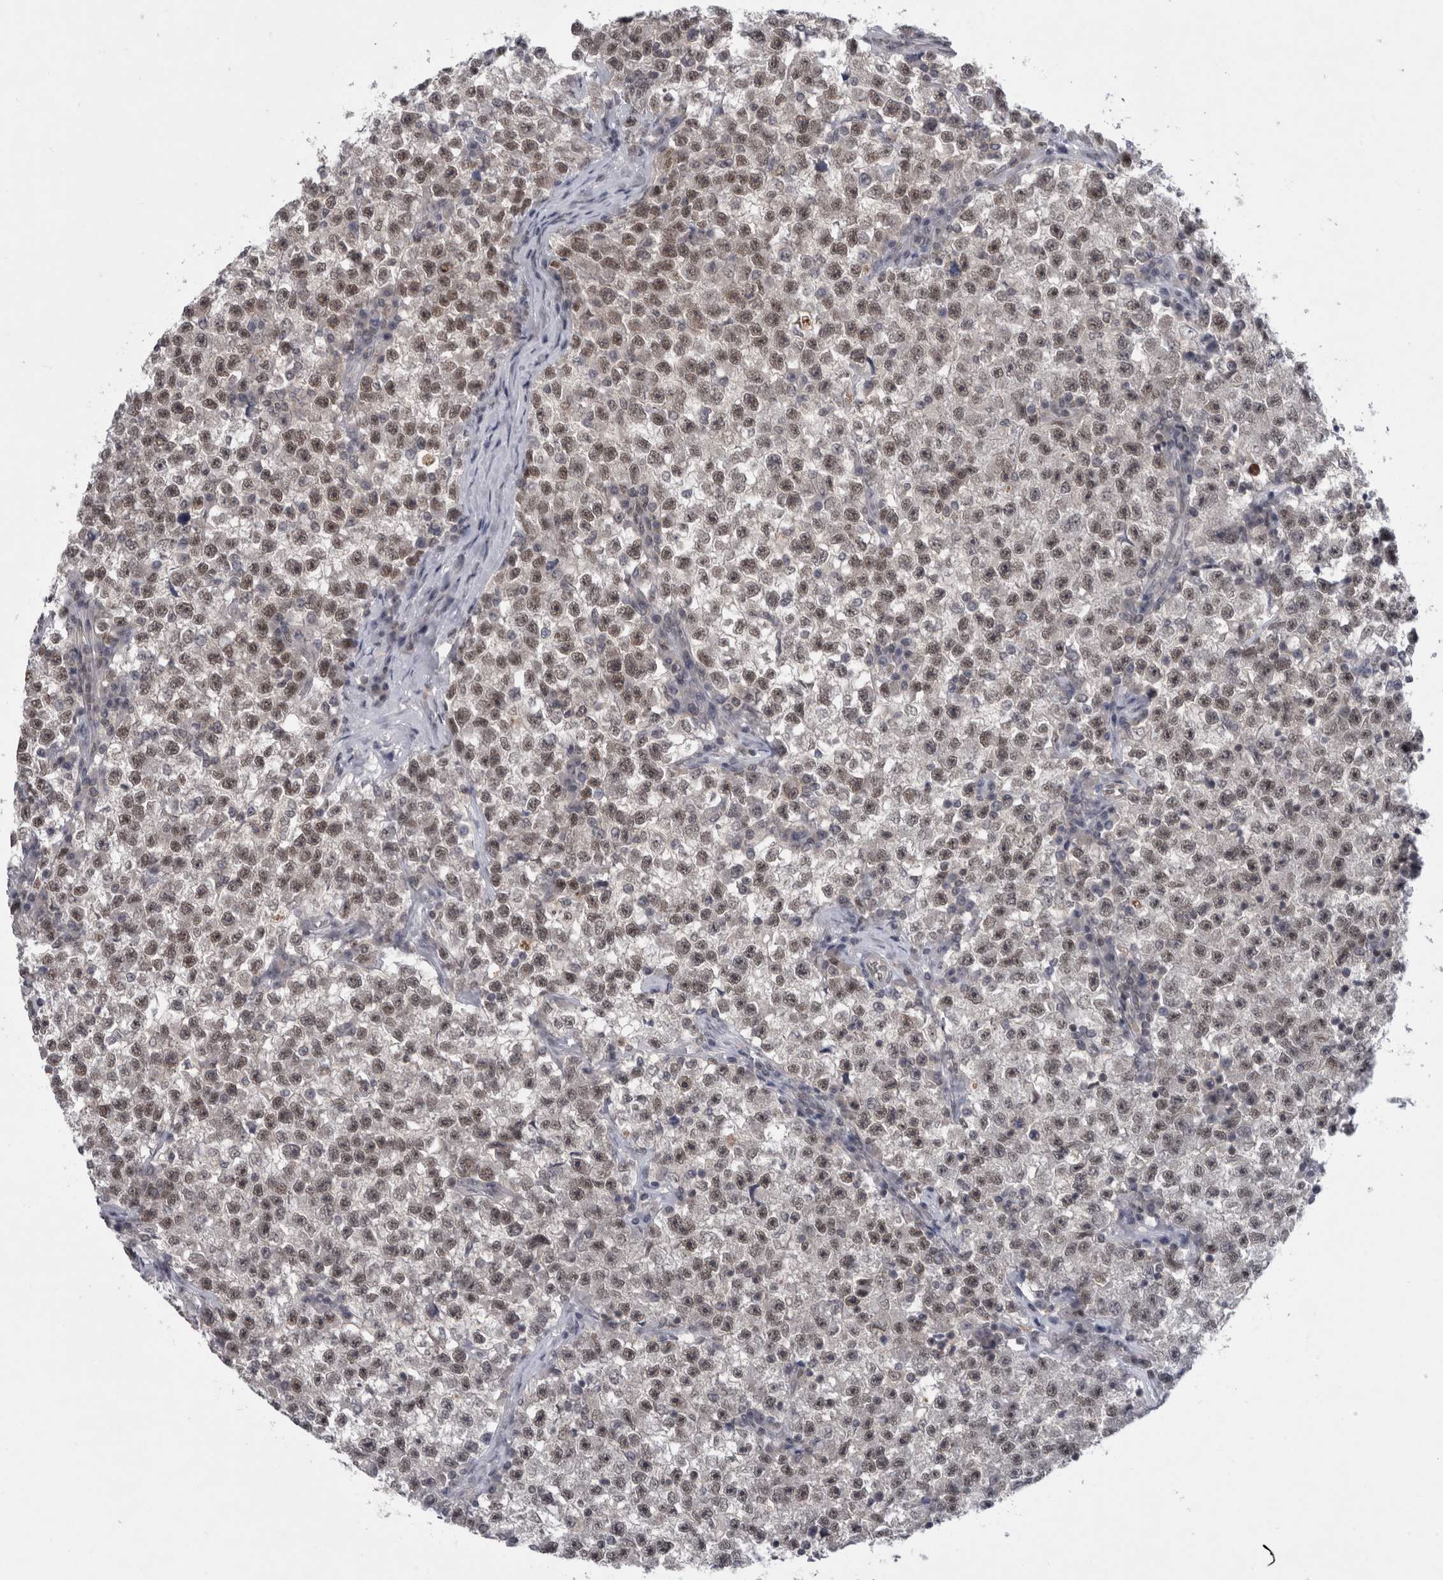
{"staining": {"intensity": "weak", "quantity": ">75%", "location": "nuclear"}, "tissue": "testis cancer", "cell_type": "Tumor cells", "image_type": "cancer", "snomed": [{"axis": "morphology", "description": "Seminoma, NOS"}, {"axis": "topography", "description": "Testis"}], "caption": "Immunohistochemical staining of human testis cancer shows low levels of weak nuclear positivity in about >75% of tumor cells.", "gene": "PSMB2", "patient": {"sex": "male", "age": 22}}